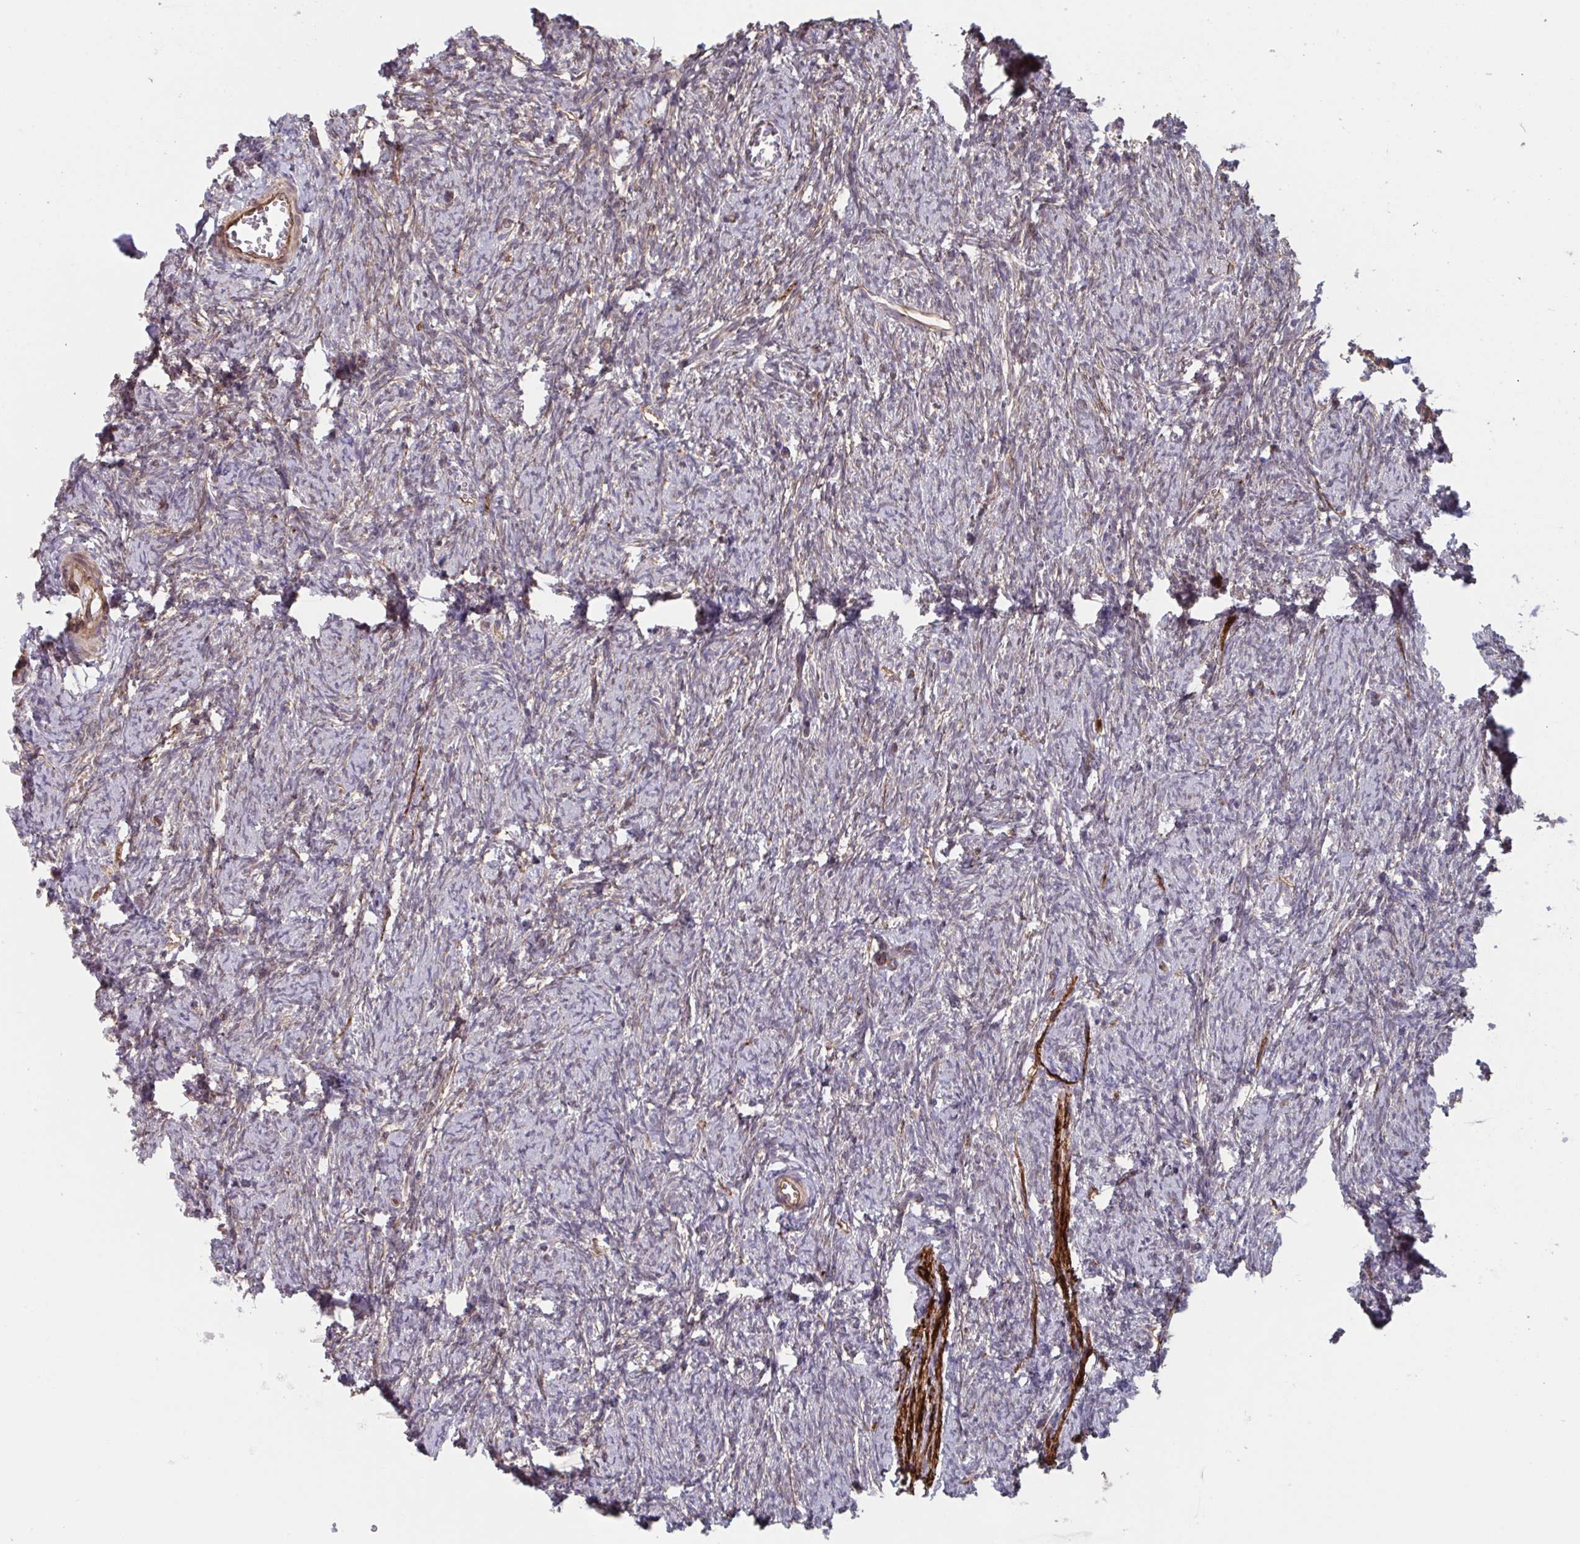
{"staining": {"intensity": "weak", "quantity": "25%-75%", "location": "cytoplasmic/membranous"}, "tissue": "ovary", "cell_type": "Ovarian stroma cells", "image_type": "normal", "snomed": [{"axis": "morphology", "description": "Normal tissue, NOS"}, {"axis": "topography", "description": "Ovary"}], "caption": "DAB (3,3'-diaminobenzidine) immunohistochemical staining of normal human ovary shows weak cytoplasmic/membranous protein positivity in approximately 25%-75% of ovarian stroma cells. (IHC, brightfield microscopy, high magnification).", "gene": "TNFSF10", "patient": {"sex": "female", "age": 41}}